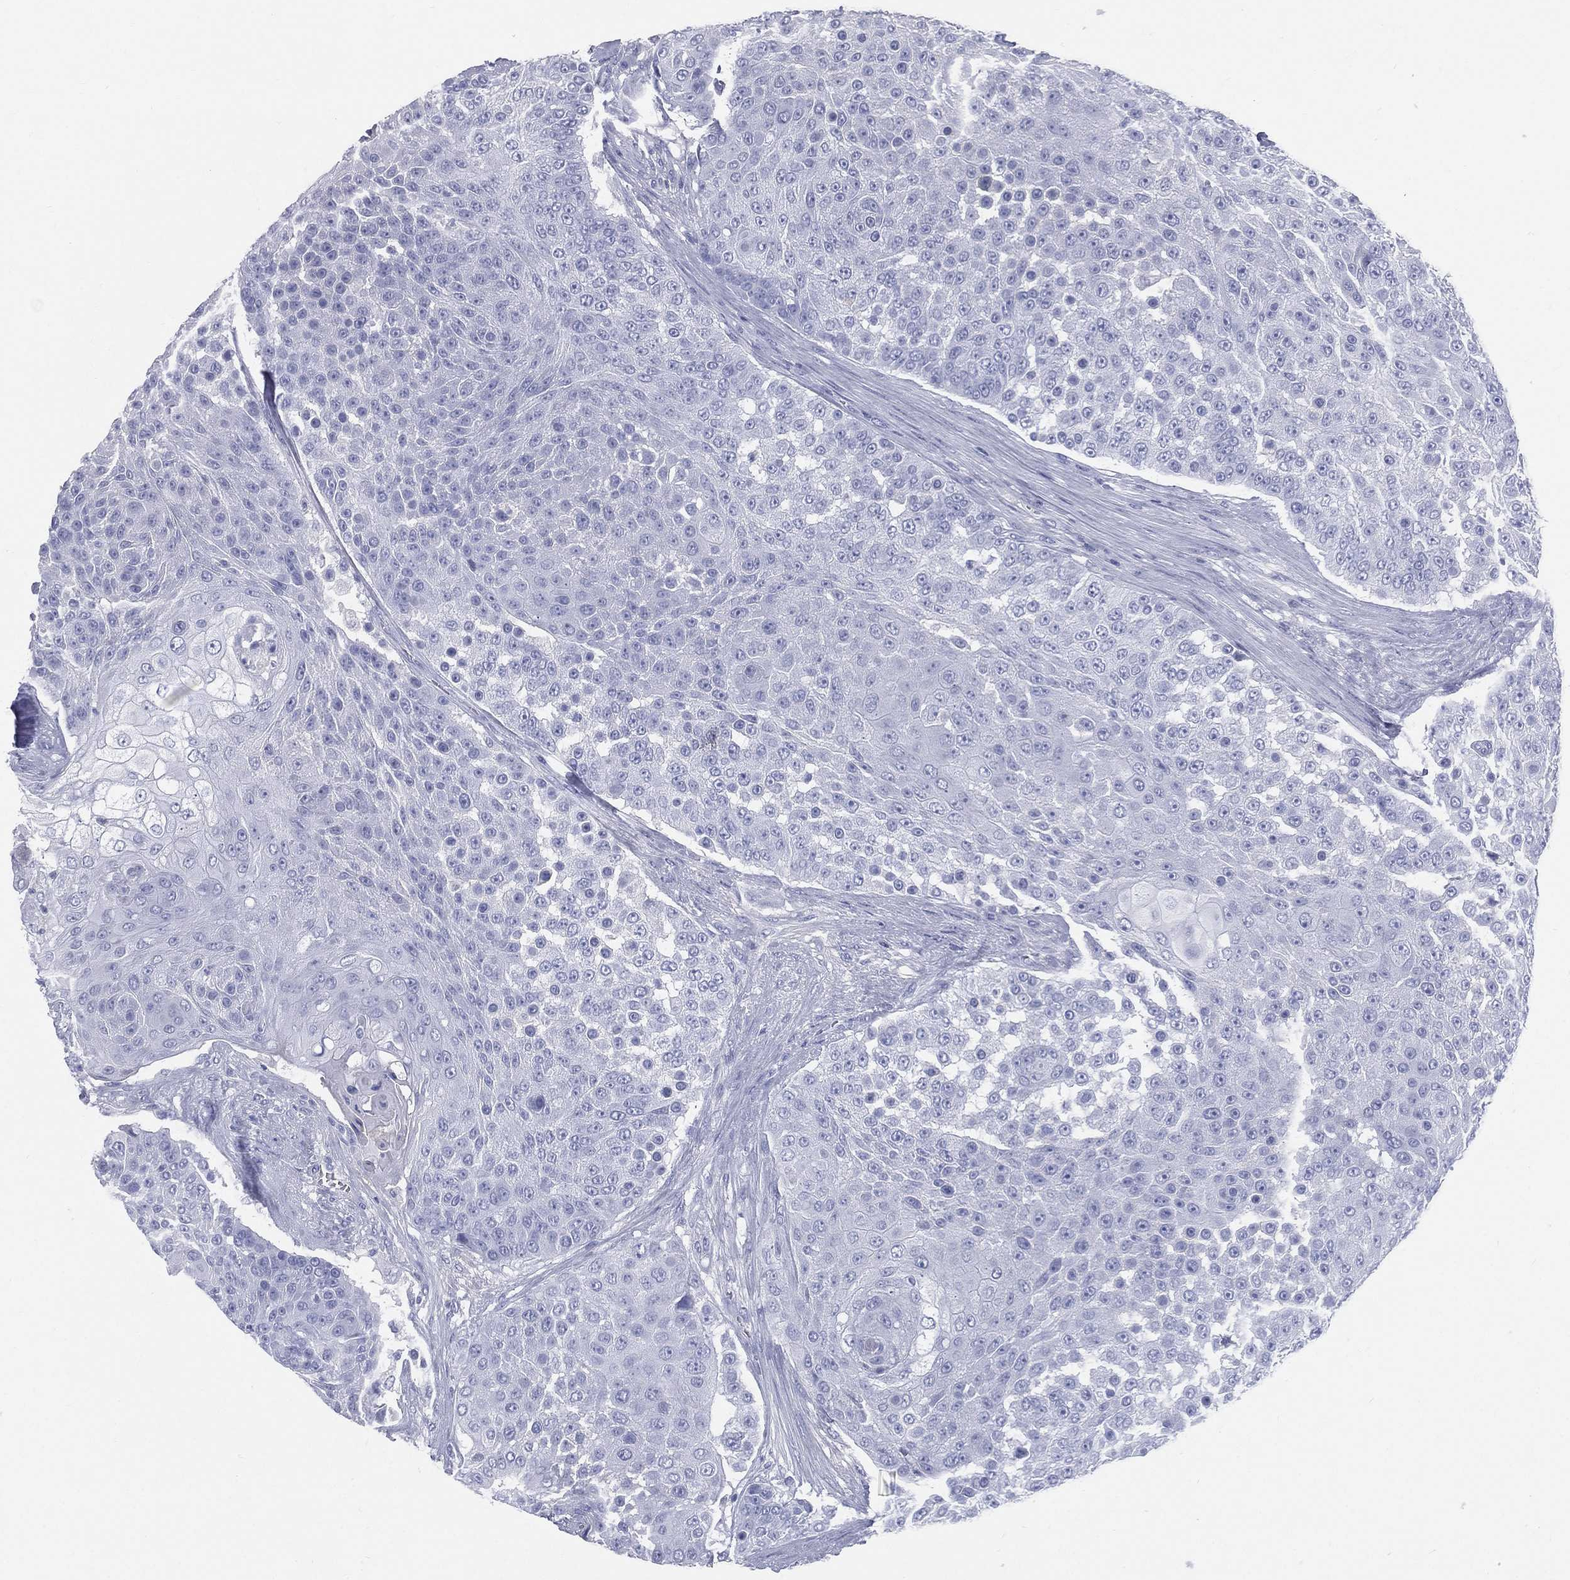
{"staining": {"intensity": "negative", "quantity": "none", "location": "none"}, "tissue": "urothelial cancer", "cell_type": "Tumor cells", "image_type": "cancer", "snomed": [{"axis": "morphology", "description": "Urothelial carcinoma, High grade"}, {"axis": "topography", "description": "Urinary bladder"}], "caption": "The photomicrograph reveals no staining of tumor cells in urothelial carcinoma (high-grade).", "gene": "HP", "patient": {"sex": "female", "age": 63}}